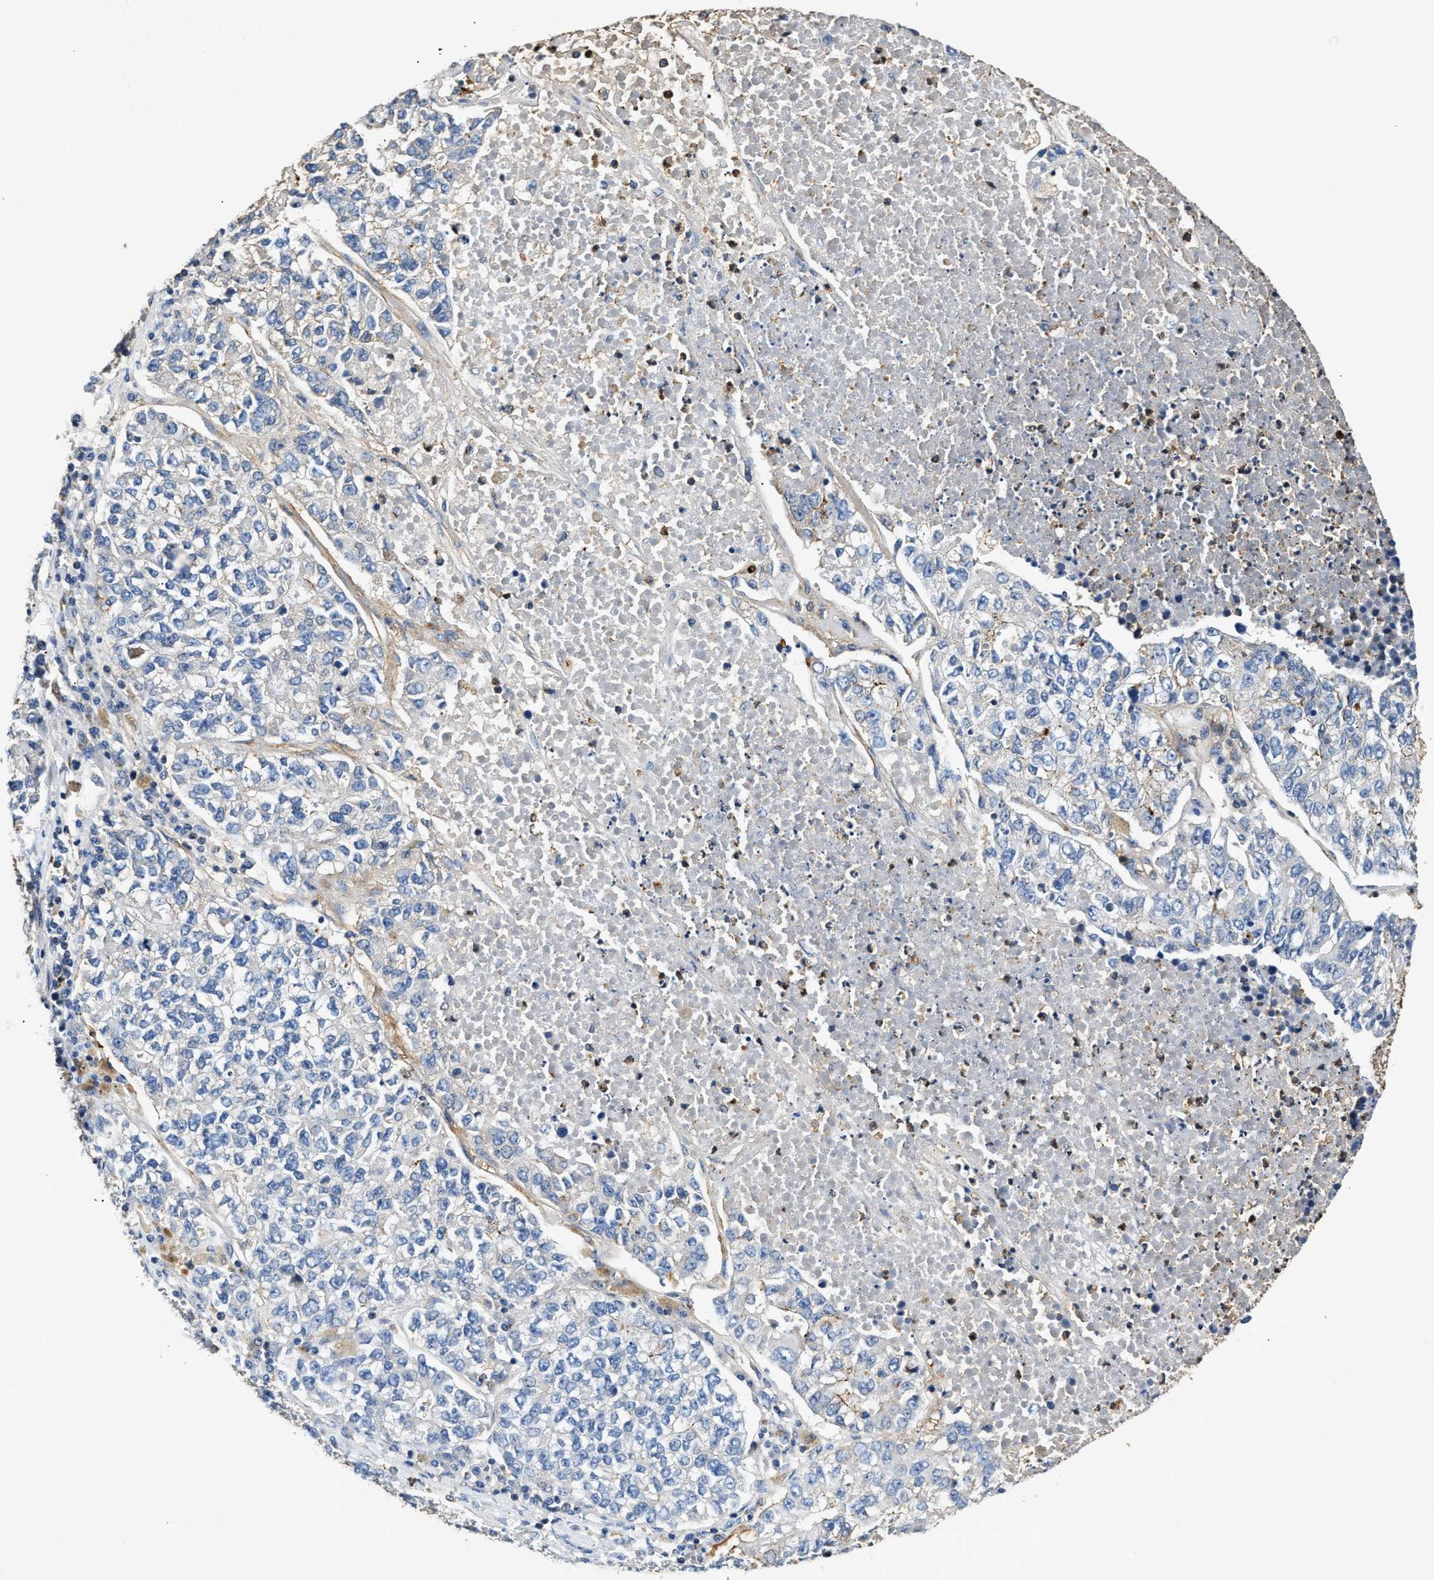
{"staining": {"intensity": "negative", "quantity": "none", "location": "none"}, "tissue": "lung cancer", "cell_type": "Tumor cells", "image_type": "cancer", "snomed": [{"axis": "morphology", "description": "Adenocarcinoma, NOS"}, {"axis": "topography", "description": "Lung"}], "caption": "An image of adenocarcinoma (lung) stained for a protein reveals no brown staining in tumor cells. Nuclei are stained in blue.", "gene": "CHUK", "patient": {"sex": "male", "age": 49}}